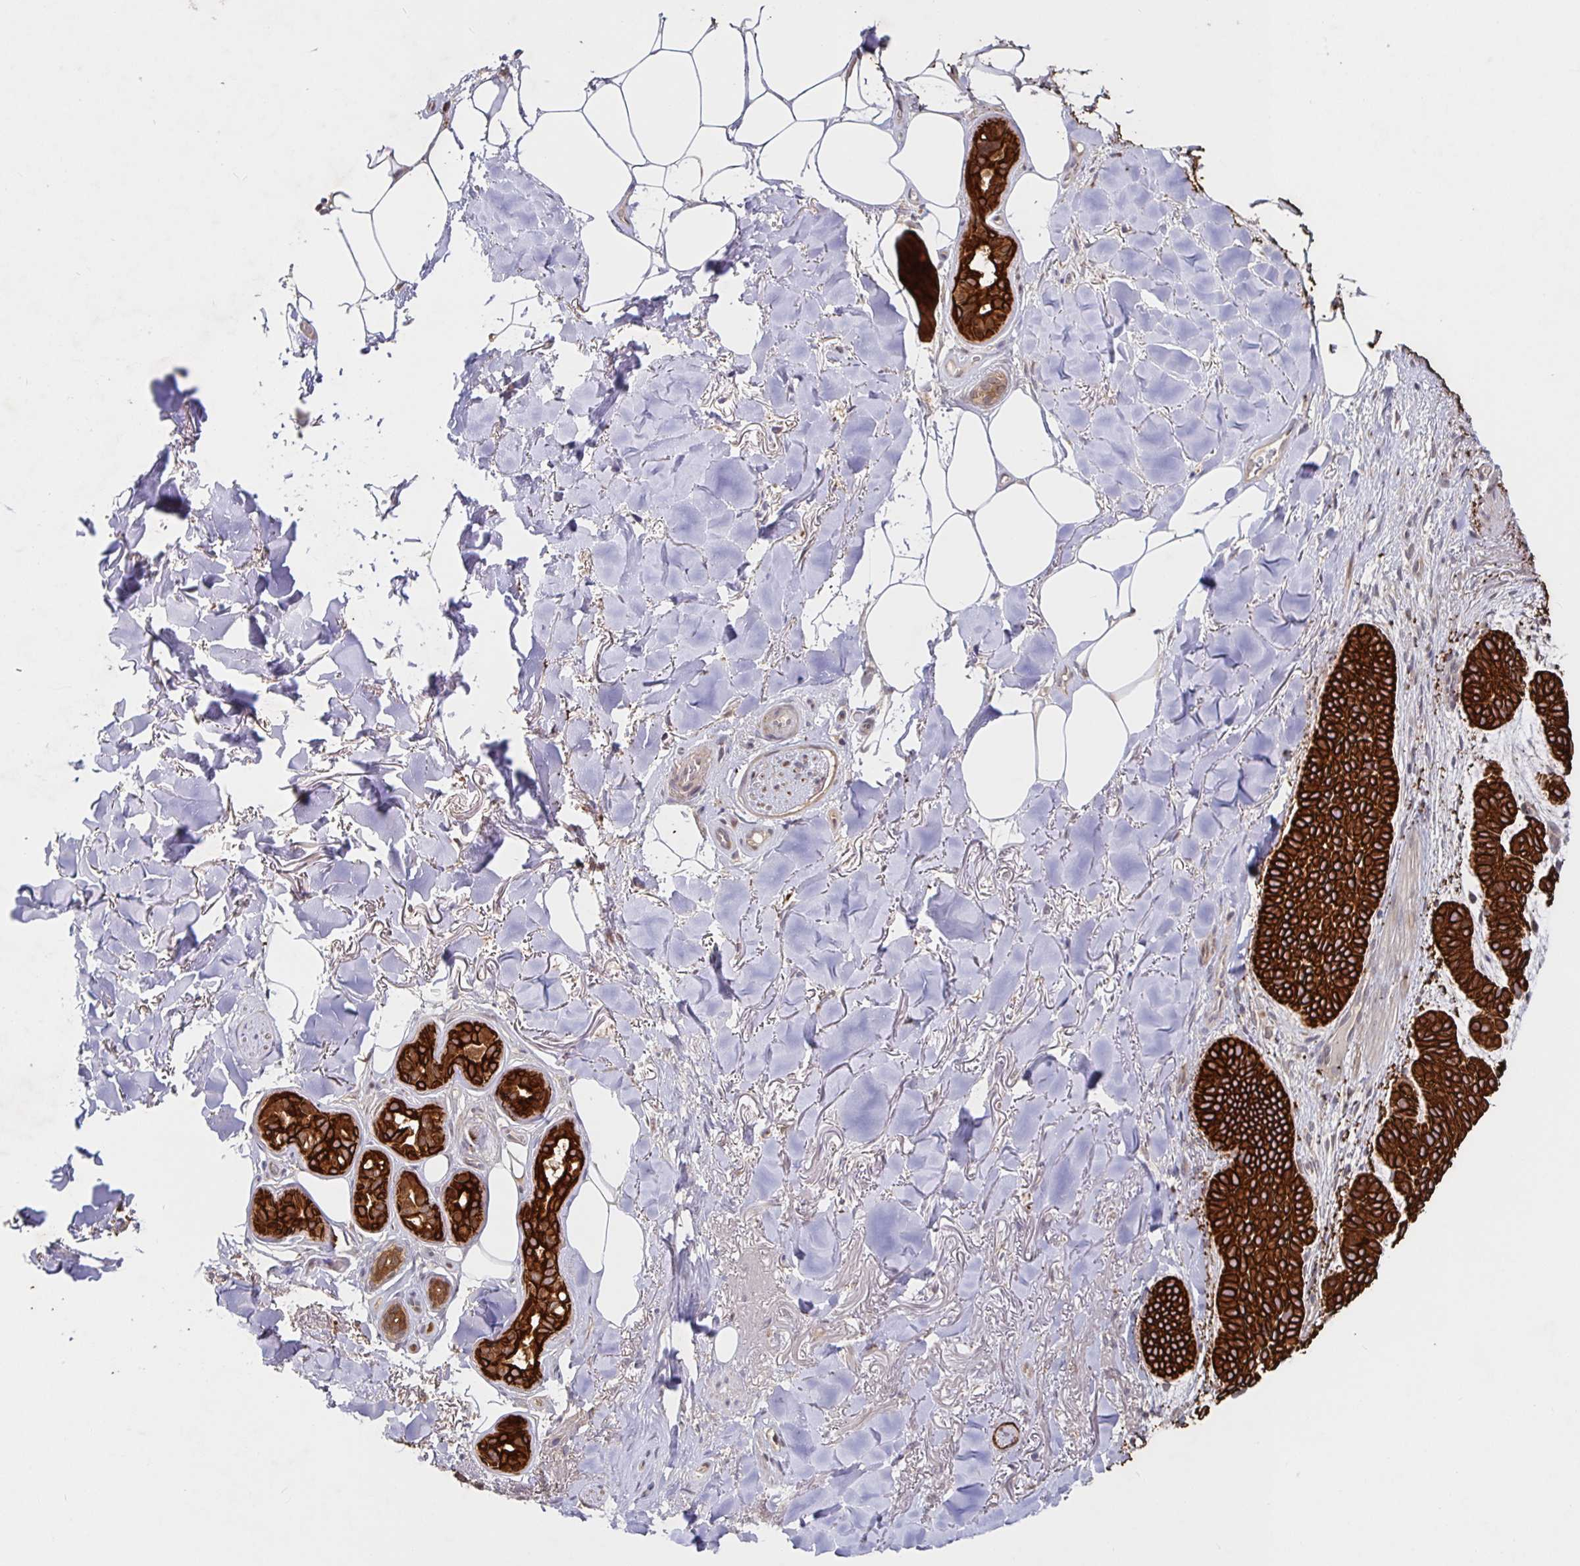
{"staining": {"intensity": "strong", "quantity": ">75%", "location": "cytoplasmic/membranous"}, "tissue": "skin cancer", "cell_type": "Tumor cells", "image_type": "cancer", "snomed": [{"axis": "morphology", "description": "Basal cell carcinoma"}, {"axis": "topography", "description": "Skin"}], "caption": "About >75% of tumor cells in skin cancer show strong cytoplasmic/membranous protein staining as visualized by brown immunohistochemical staining.", "gene": "AACS", "patient": {"sex": "female", "age": 82}}